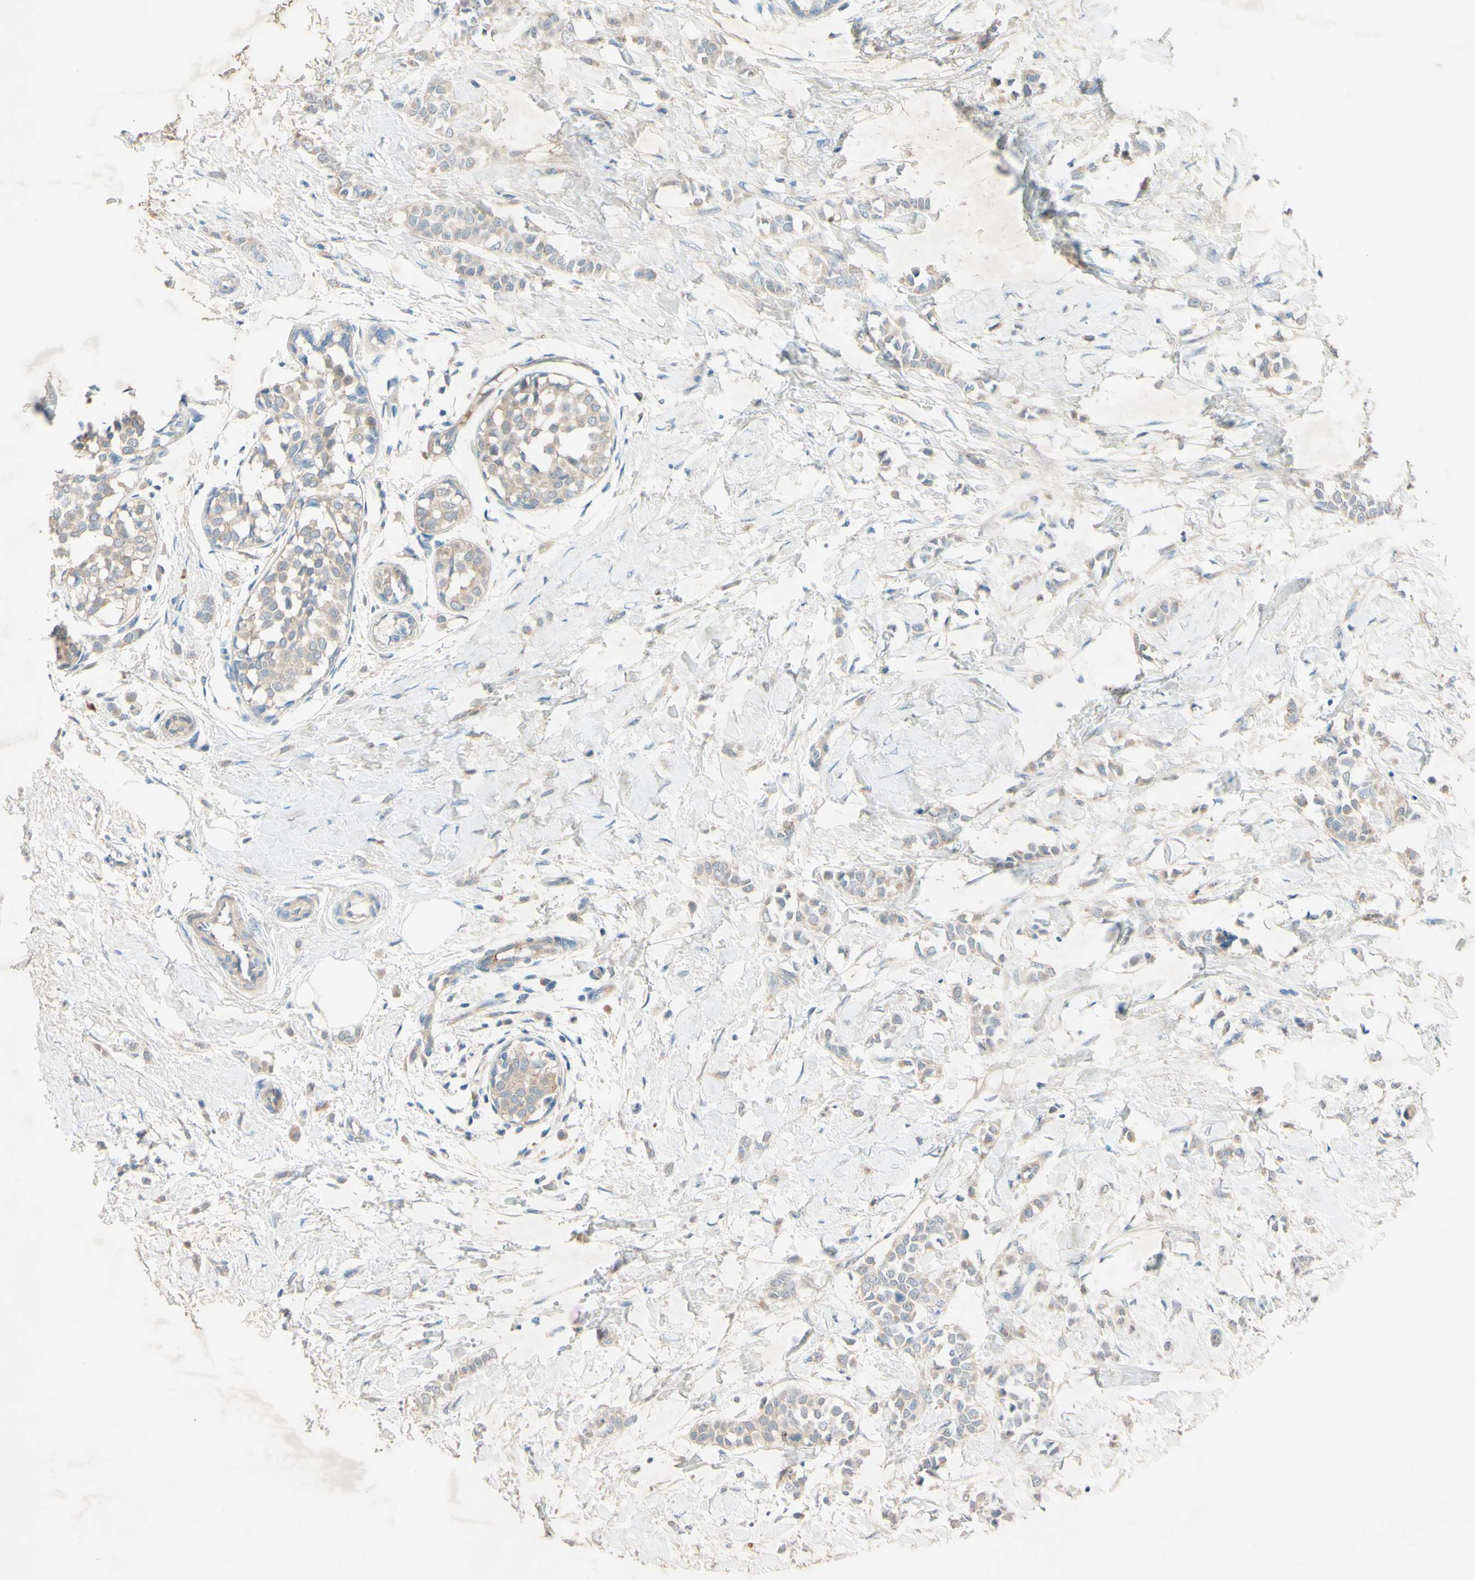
{"staining": {"intensity": "weak", "quantity": ">75%", "location": "cytoplasmic/membranous"}, "tissue": "breast cancer", "cell_type": "Tumor cells", "image_type": "cancer", "snomed": [{"axis": "morphology", "description": "Lobular carcinoma, in situ"}, {"axis": "morphology", "description": "Lobular carcinoma"}, {"axis": "topography", "description": "Breast"}], "caption": "Protein expression analysis of breast lobular carcinoma displays weak cytoplasmic/membranous staining in about >75% of tumor cells.", "gene": "IL2", "patient": {"sex": "female", "age": 41}}